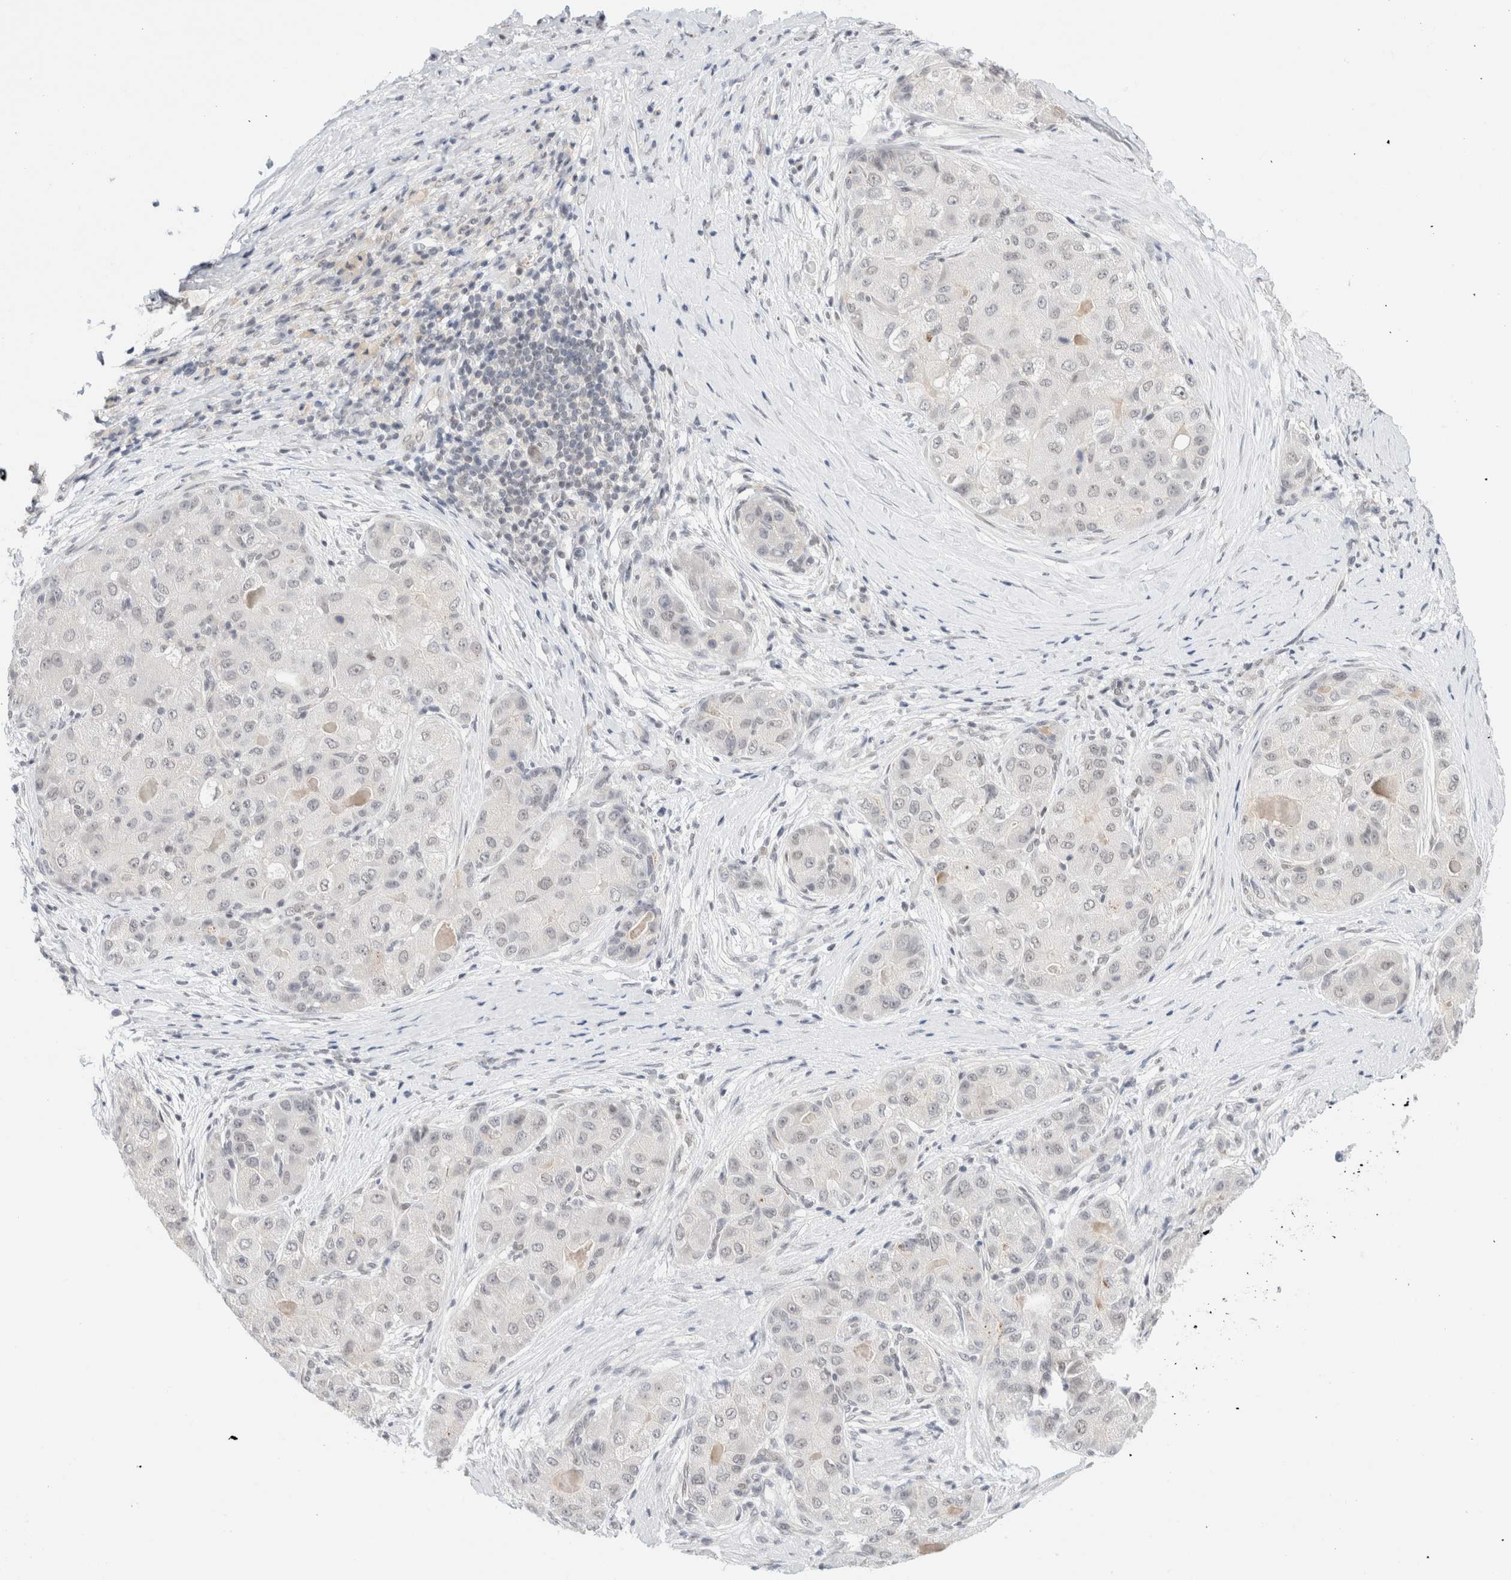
{"staining": {"intensity": "negative", "quantity": "none", "location": "none"}, "tissue": "liver cancer", "cell_type": "Tumor cells", "image_type": "cancer", "snomed": [{"axis": "morphology", "description": "Carcinoma, Hepatocellular, NOS"}, {"axis": "topography", "description": "Liver"}], "caption": "Image shows no significant protein positivity in tumor cells of liver hepatocellular carcinoma.", "gene": "GATAD2A", "patient": {"sex": "male", "age": 80}}